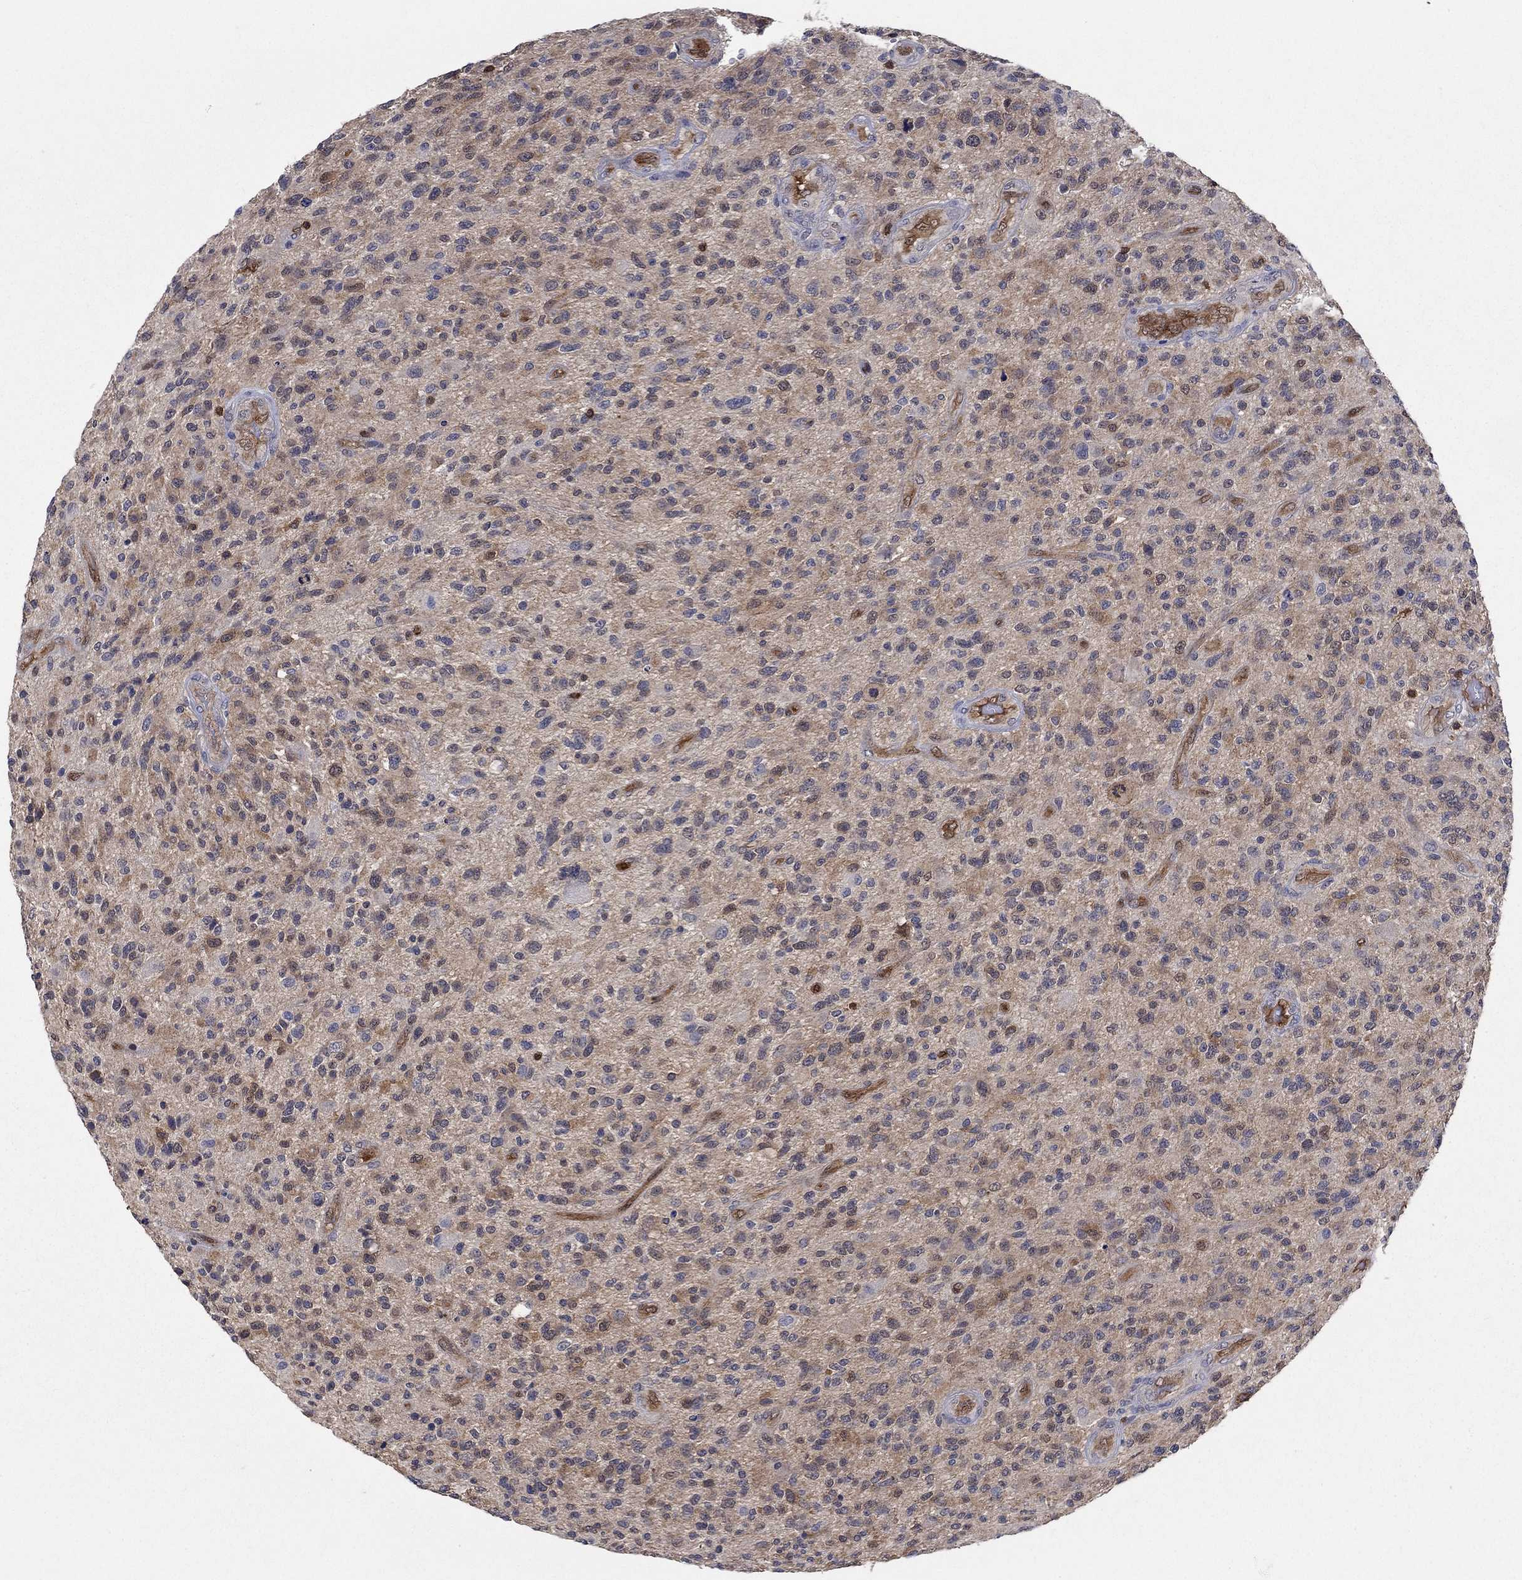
{"staining": {"intensity": "weak", "quantity": "<25%", "location": "nuclear"}, "tissue": "glioma", "cell_type": "Tumor cells", "image_type": "cancer", "snomed": [{"axis": "morphology", "description": "Glioma, malignant, High grade"}, {"axis": "topography", "description": "Brain"}], "caption": "Immunohistochemistry (IHC) of glioma reveals no positivity in tumor cells. (DAB (3,3'-diaminobenzidine) immunohistochemistry, high magnification).", "gene": "AGFG2", "patient": {"sex": "male", "age": 47}}